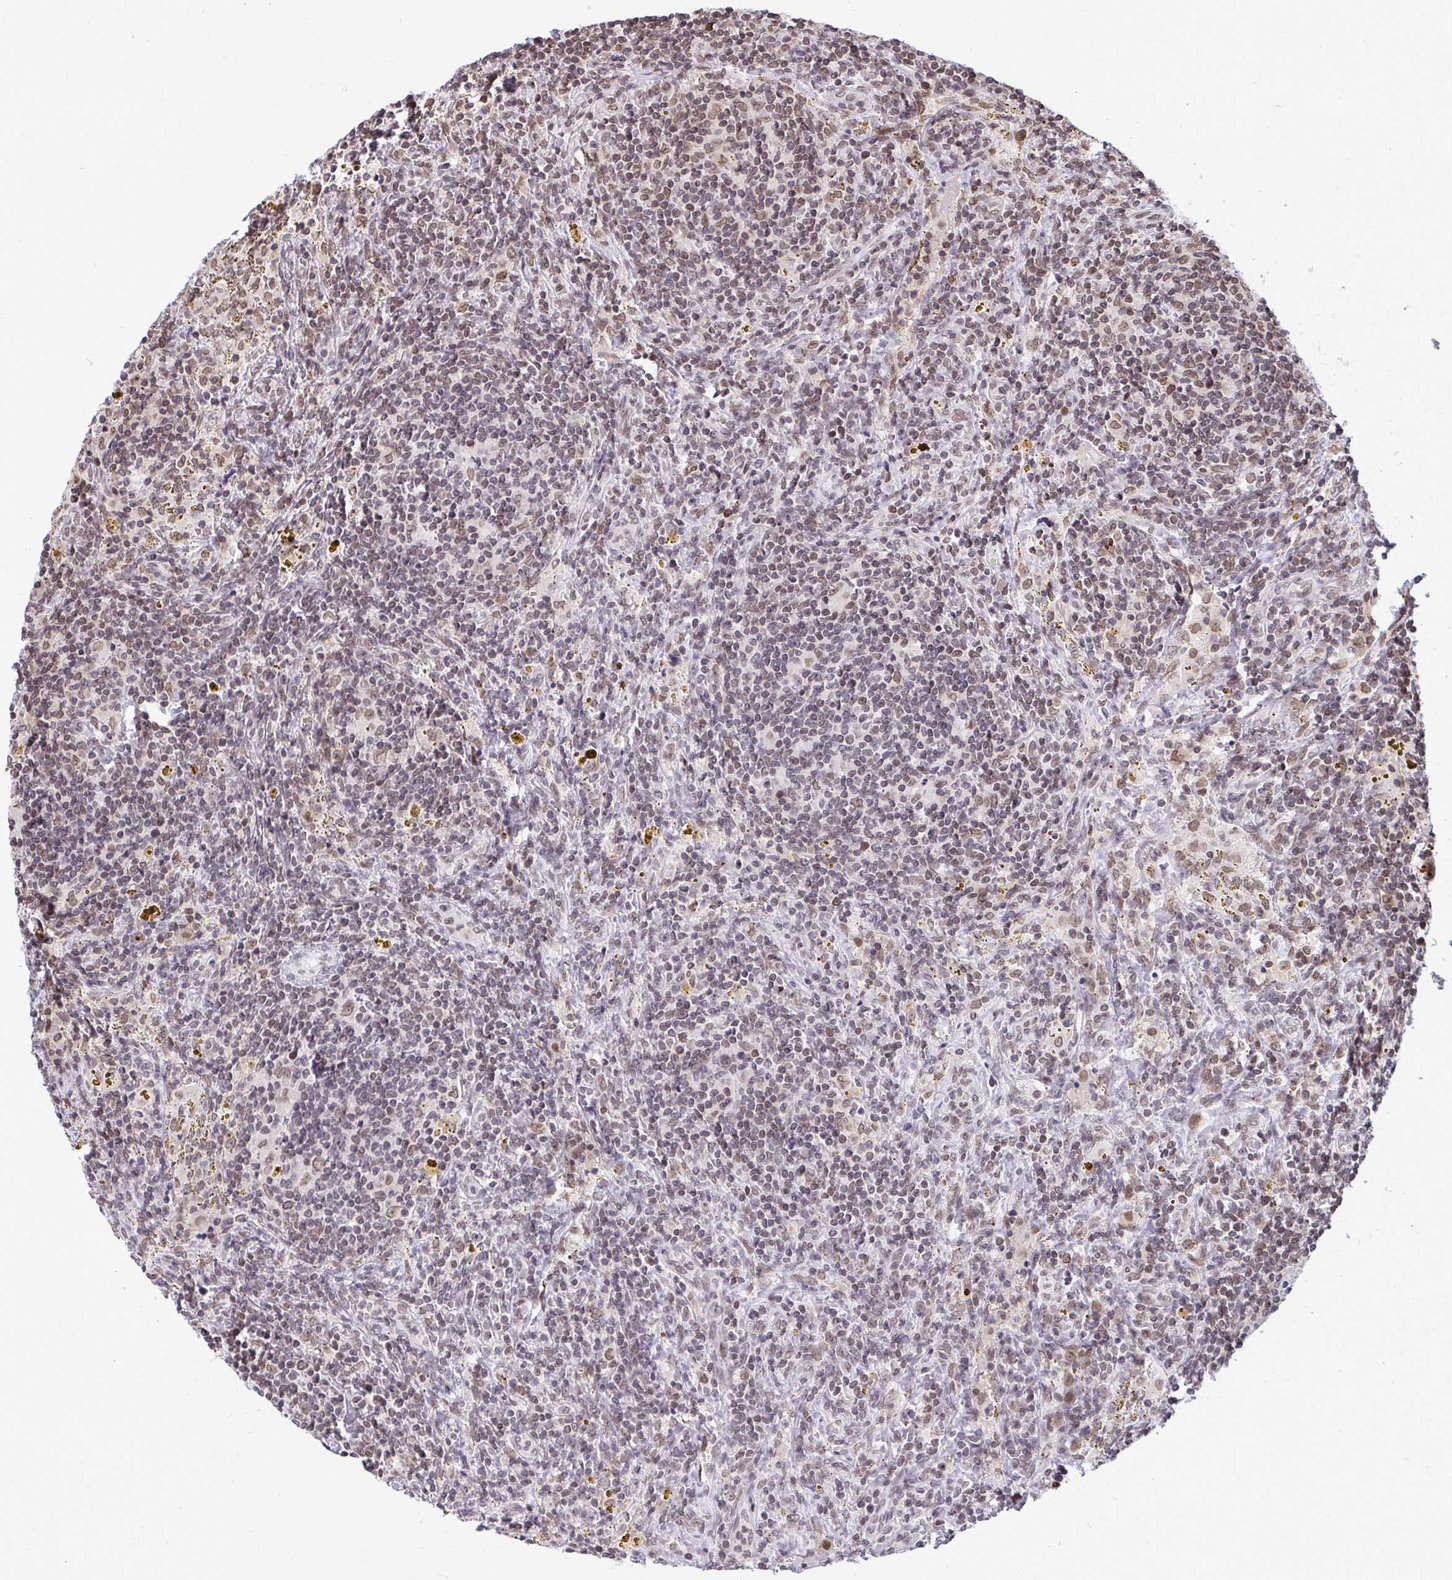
{"staining": {"intensity": "weak", "quantity": "<25%", "location": "nuclear"}, "tissue": "lymphoma", "cell_type": "Tumor cells", "image_type": "cancer", "snomed": [{"axis": "morphology", "description": "Malignant lymphoma, non-Hodgkin's type, Low grade"}, {"axis": "topography", "description": "Spleen"}], "caption": "An IHC histopathology image of malignant lymphoma, non-Hodgkin's type (low-grade) is shown. There is no staining in tumor cells of malignant lymphoma, non-Hodgkin's type (low-grade). (DAB (3,3'-diaminobenzidine) immunohistochemistry (IHC) with hematoxylin counter stain).", "gene": "JPT1", "patient": {"sex": "female", "age": 70}}